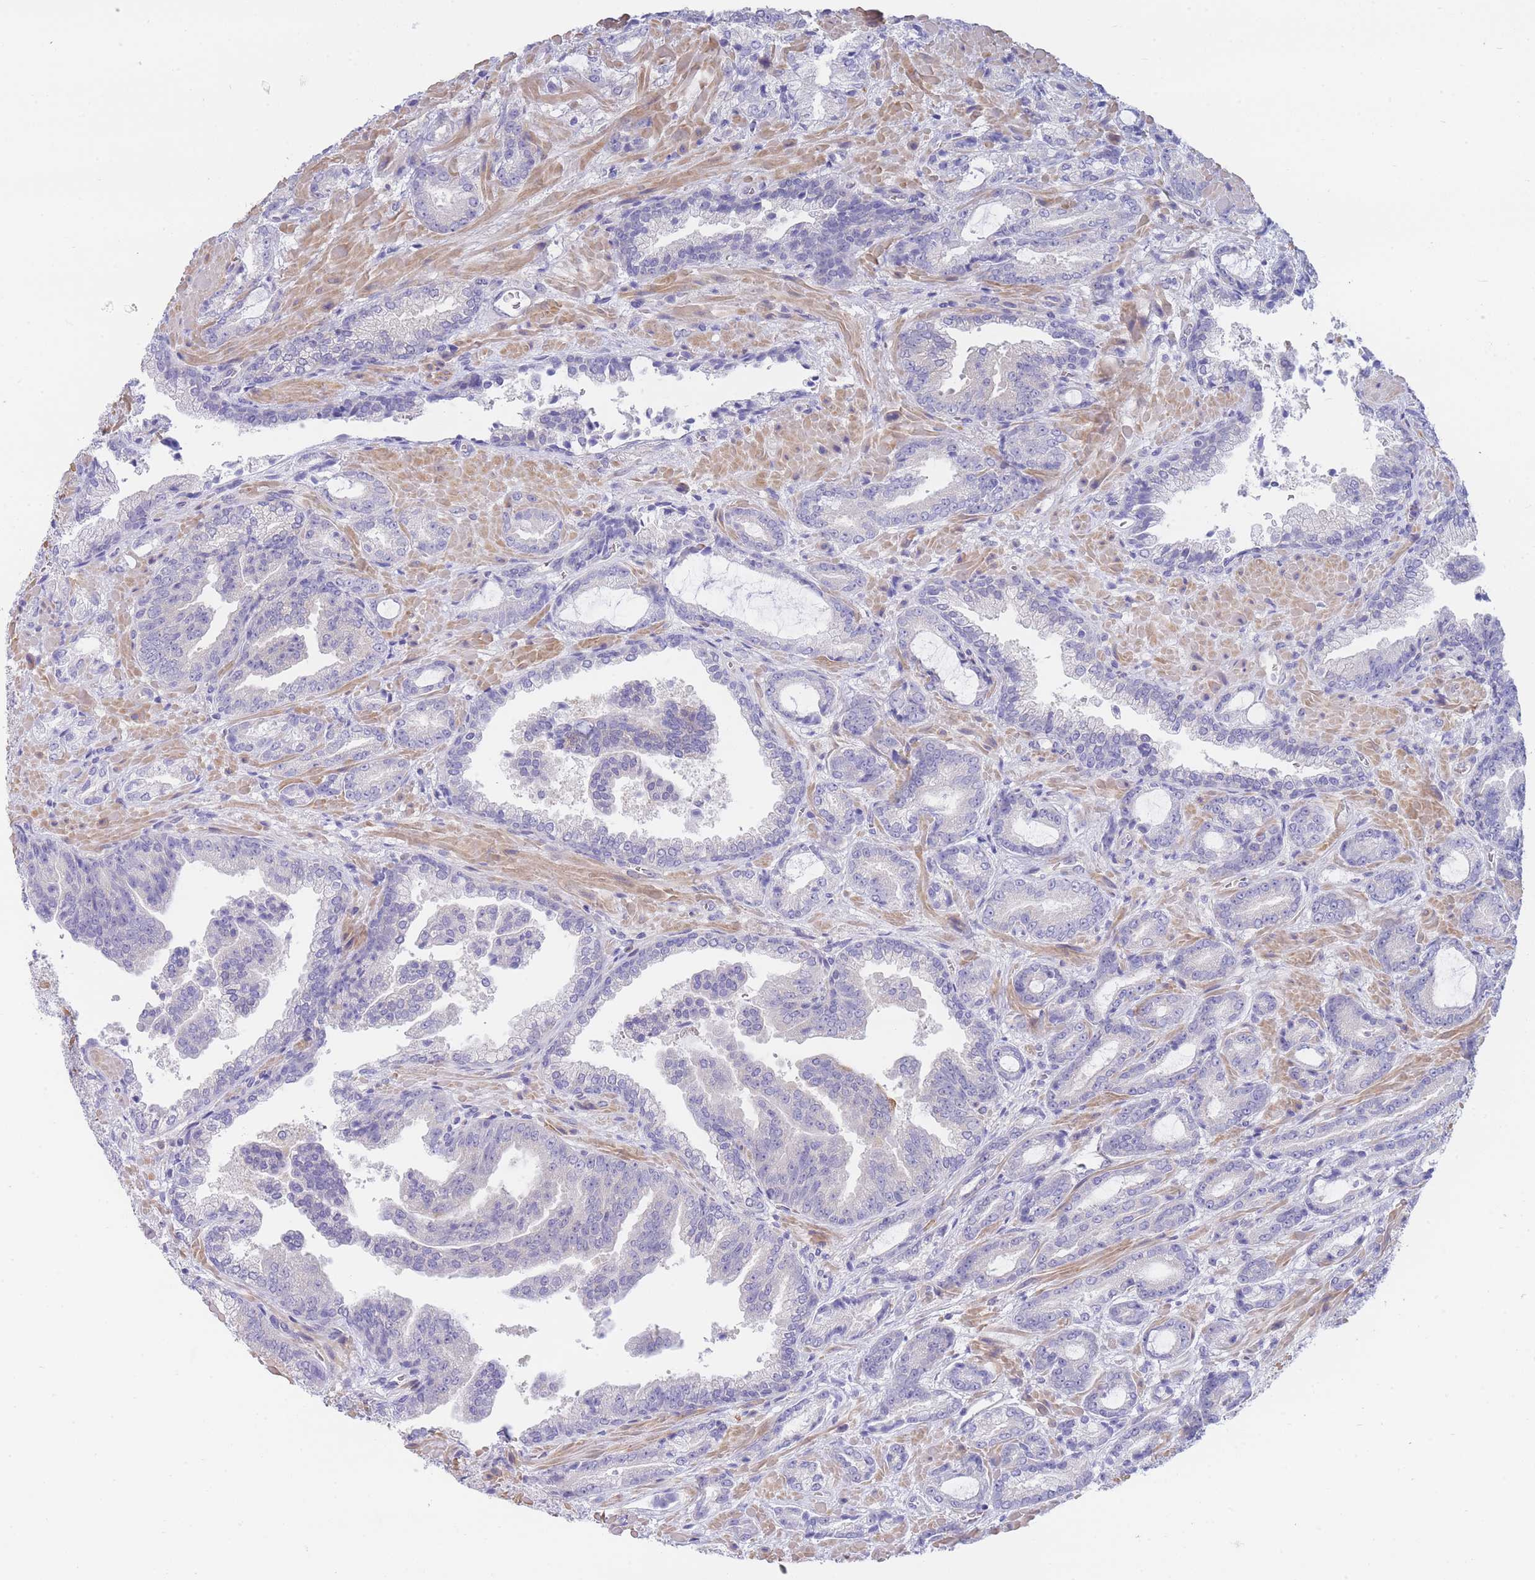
{"staining": {"intensity": "negative", "quantity": "none", "location": "none"}, "tissue": "prostate cancer", "cell_type": "Tumor cells", "image_type": "cancer", "snomed": [{"axis": "morphology", "description": "Adenocarcinoma, High grade"}, {"axis": "topography", "description": "Prostate"}], "caption": "Protein analysis of high-grade adenocarcinoma (prostate) shows no significant expression in tumor cells.", "gene": "SUGT1", "patient": {"sex": "male", "age": 68}}